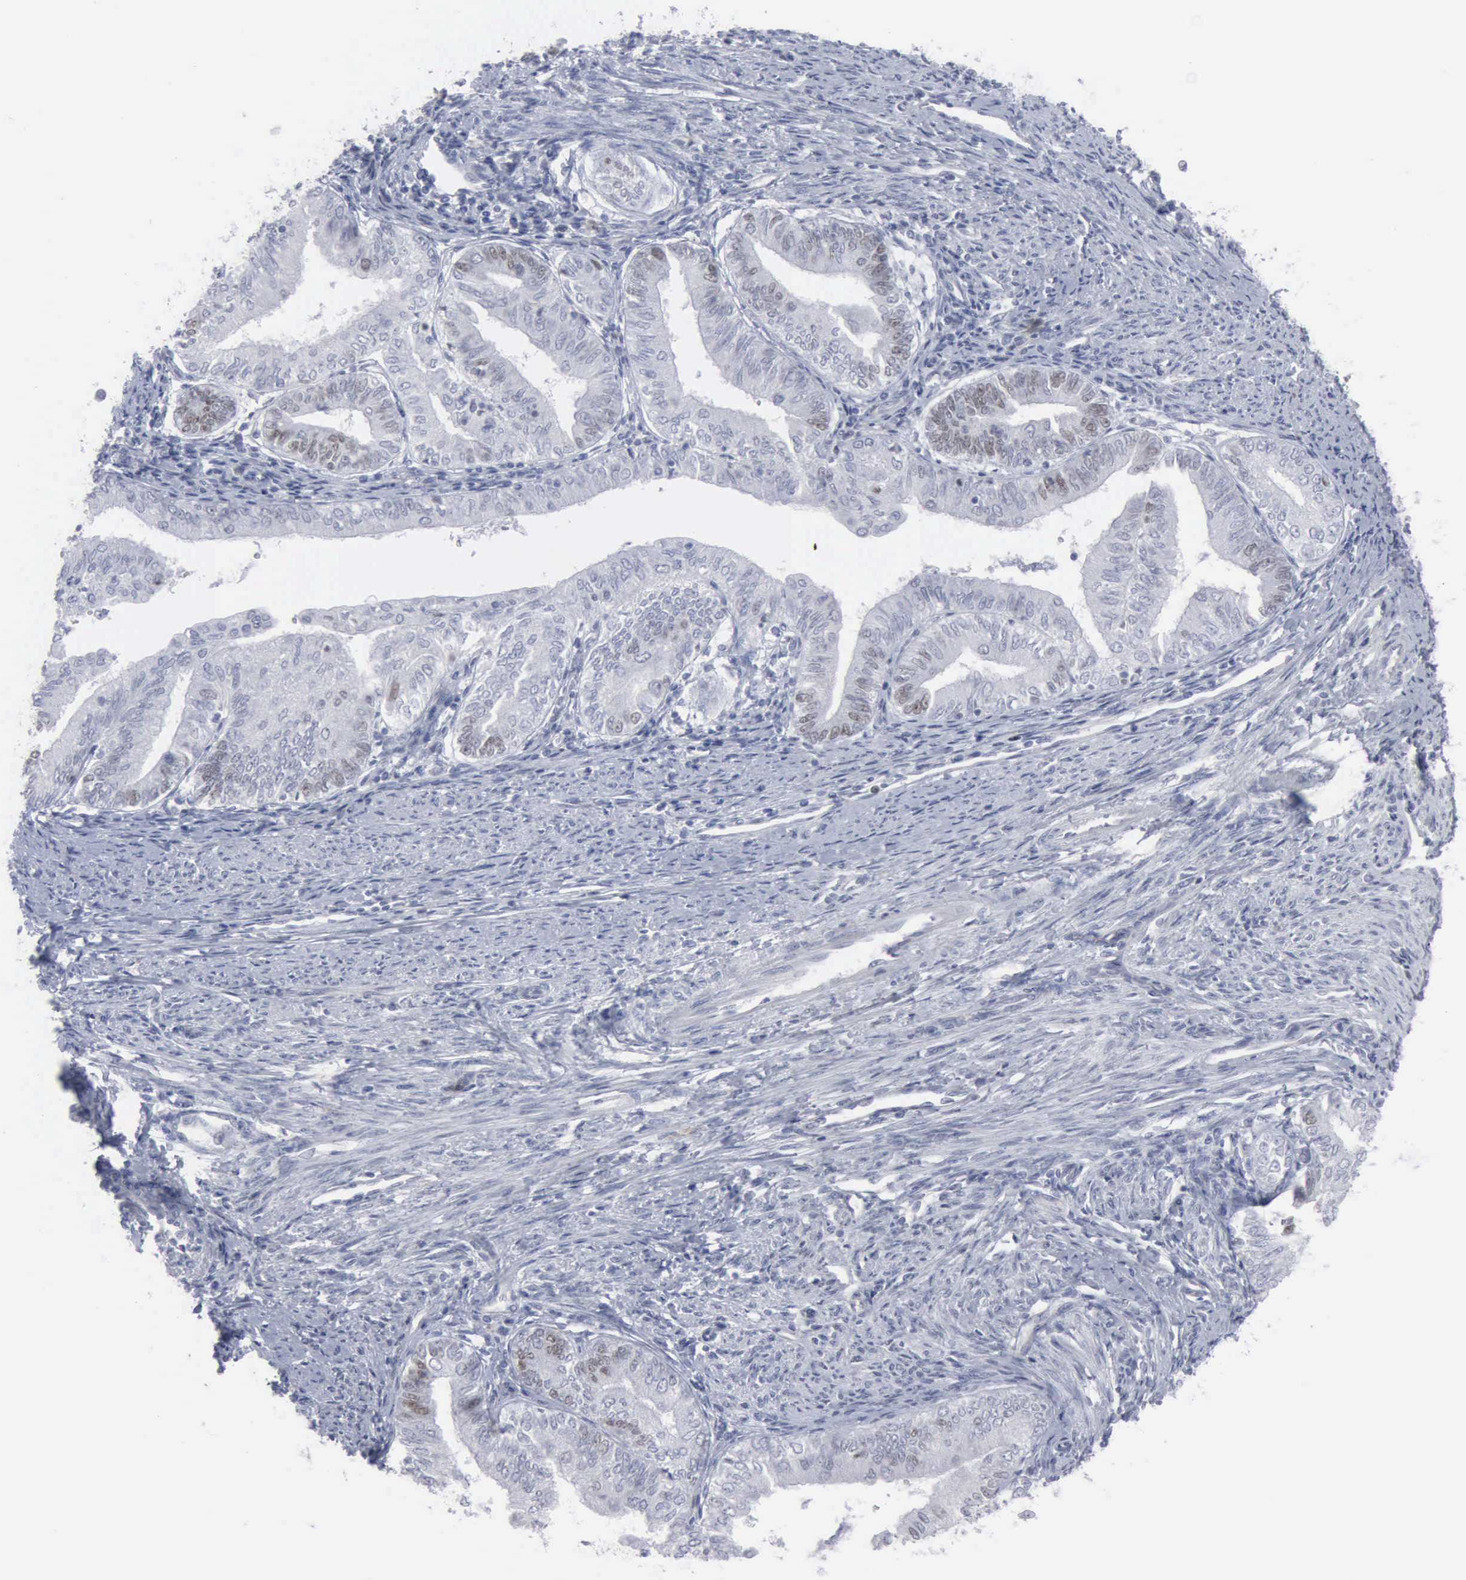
{"staining": {"intensity": "weak", "quantity": "<25%", "location": "nuclear"}, "tissue": "endometrial cancer", "cell_type": "Tumor cells", "image_type": "cancer", "snomed": [{"axis": "morphology", "description": "Adenocarcinoma, NOS"}, {"axis": "topography", "description": "Endometrium"}], "caption": "A photomicrograph of human endometrial cancer (adenocarcinoma) is negative for staining in tumor cells. The staining is performed using DAB brown chromogen with nuclei counter-stained in using hematoxylin.", "gene": "MCM5", "patient": {"sex": "female", "age": 66}}